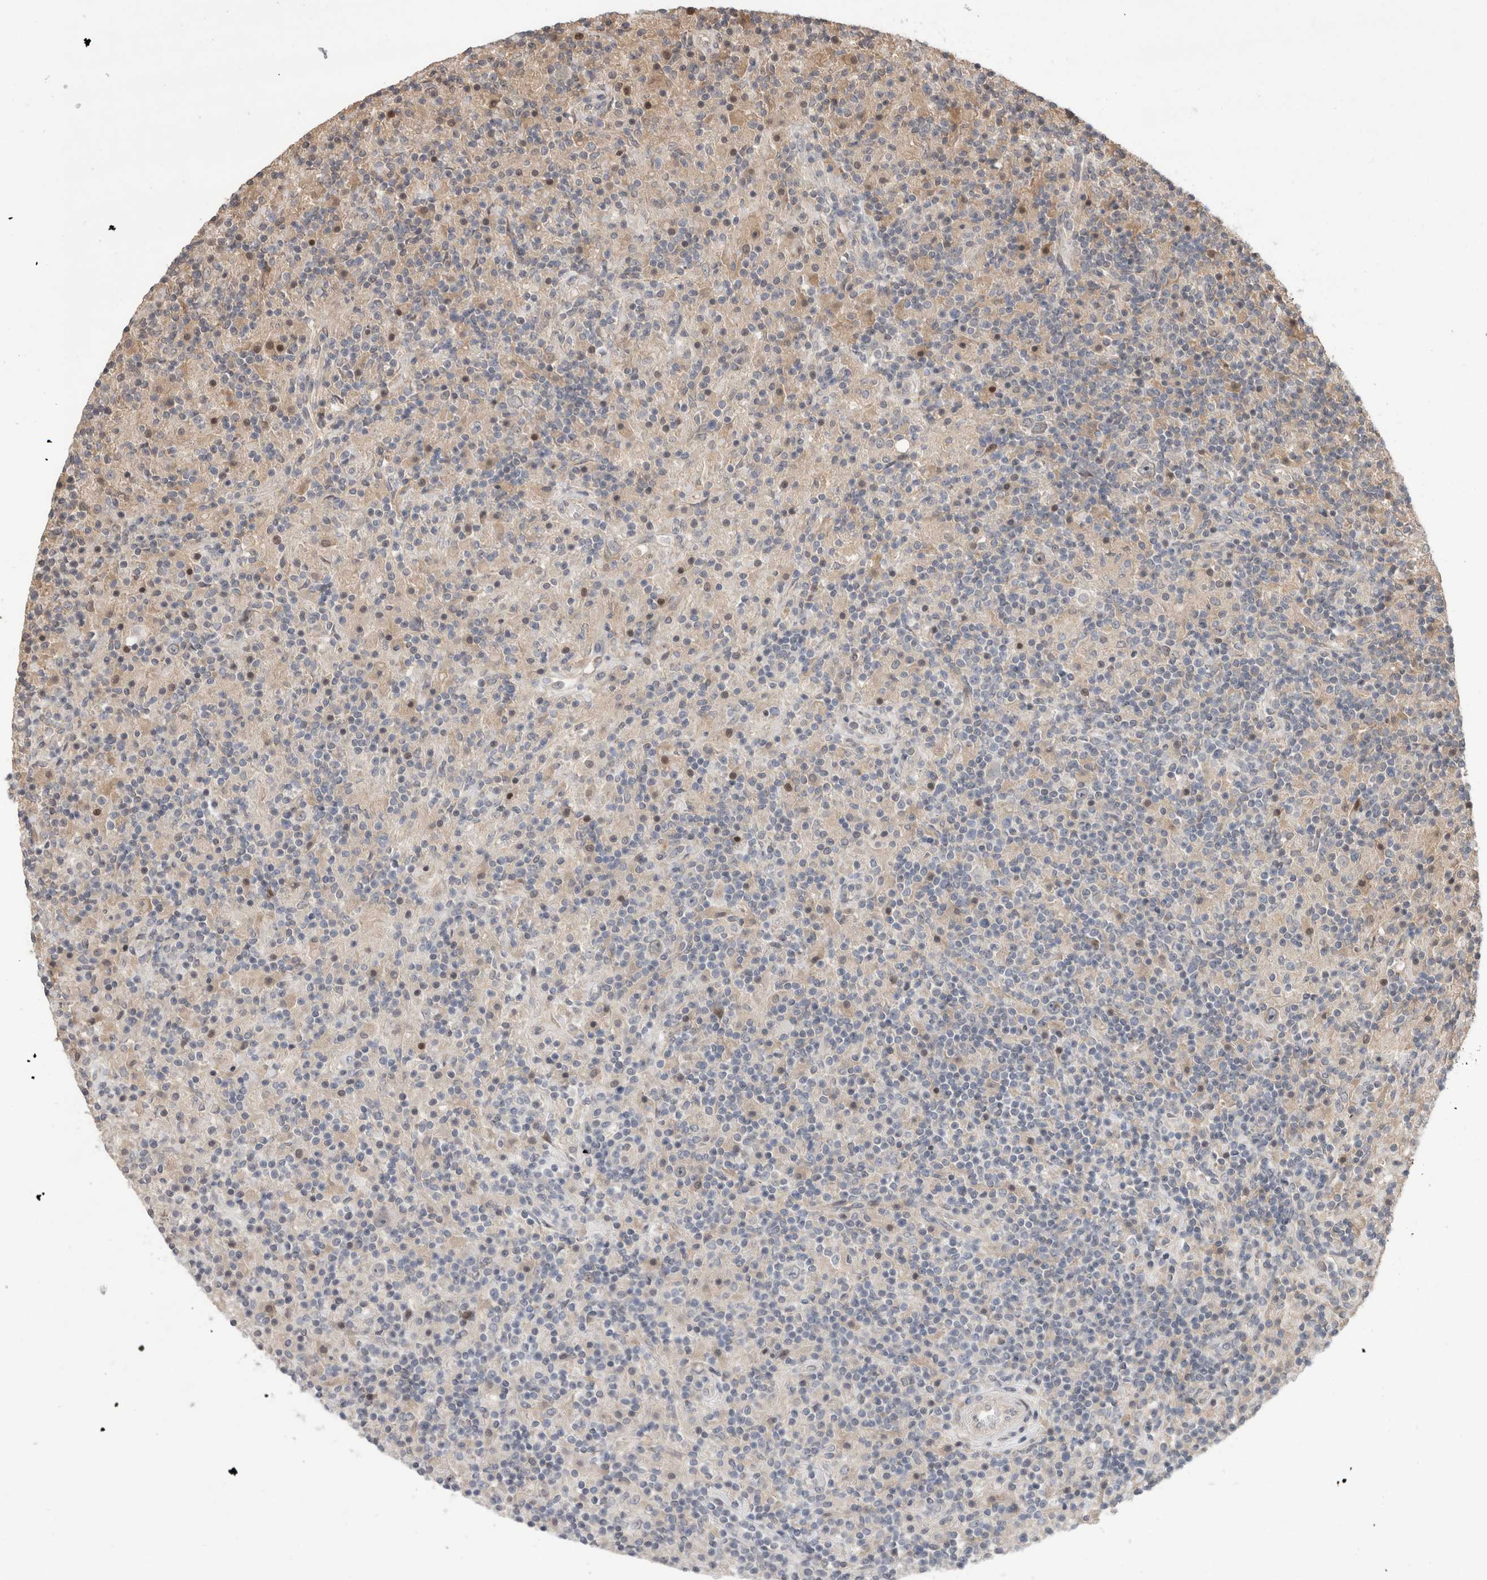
{"staining": {"intensity": "negative", "quantity": "none", "location": "none"}, "tissue": "lymphoma", "cell_type": "Tumor cells", "image_type": "cancer", "snomed": [{"axis": "morphology", "description": "Hodgkin's disease, NOS"}, {"axis": "topography", "description": "Lymph node"}], "caption": "Immunohistochemistry image of neoplastic tissue: lymphoma stained with DAB (3,3'-diaminobenzidine) shows no significant protein staining in tumor cells.", "gene": "PITPNC1", "patient": {"sex": "male", "age": 70}}